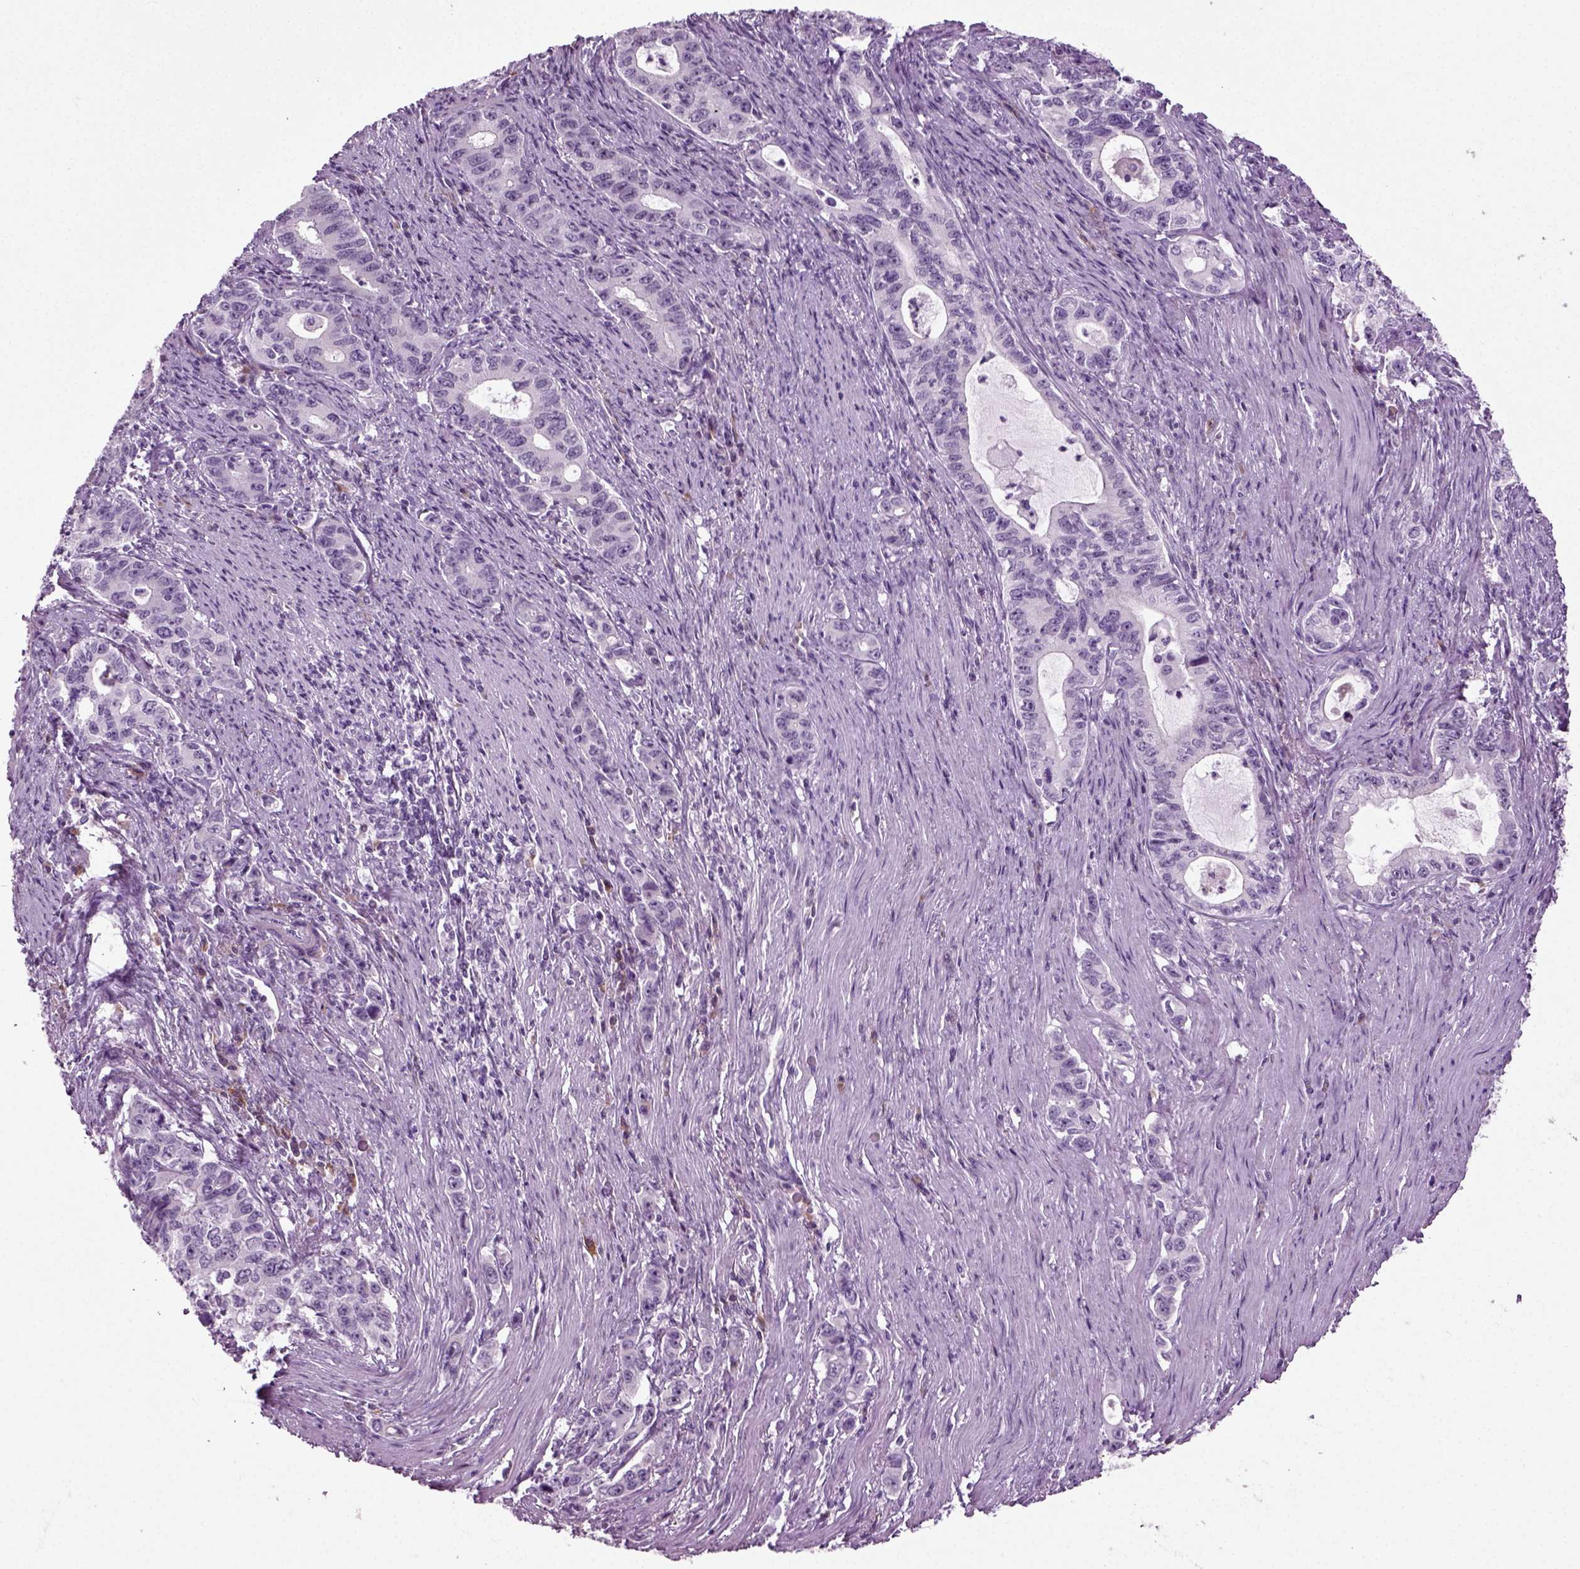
{"staining": {"intensity": "negative", "quantity": "none", "location": "none"}, "tissue": "stomach cancer", "cell_type": "Tumor cells", "image_type": "cancer", "snomed": [{"axis": "morphology", "description": "Adenocarcinoma, NOS"}, {"axis": "topography", "description": "Stomach, lower"}], "caption": "This is an IHC histopathology image of human stomach cancer. There is no expression in tumor cells.", "gene": "PRLH", "patient": {"sex": "female", "age": 72}}